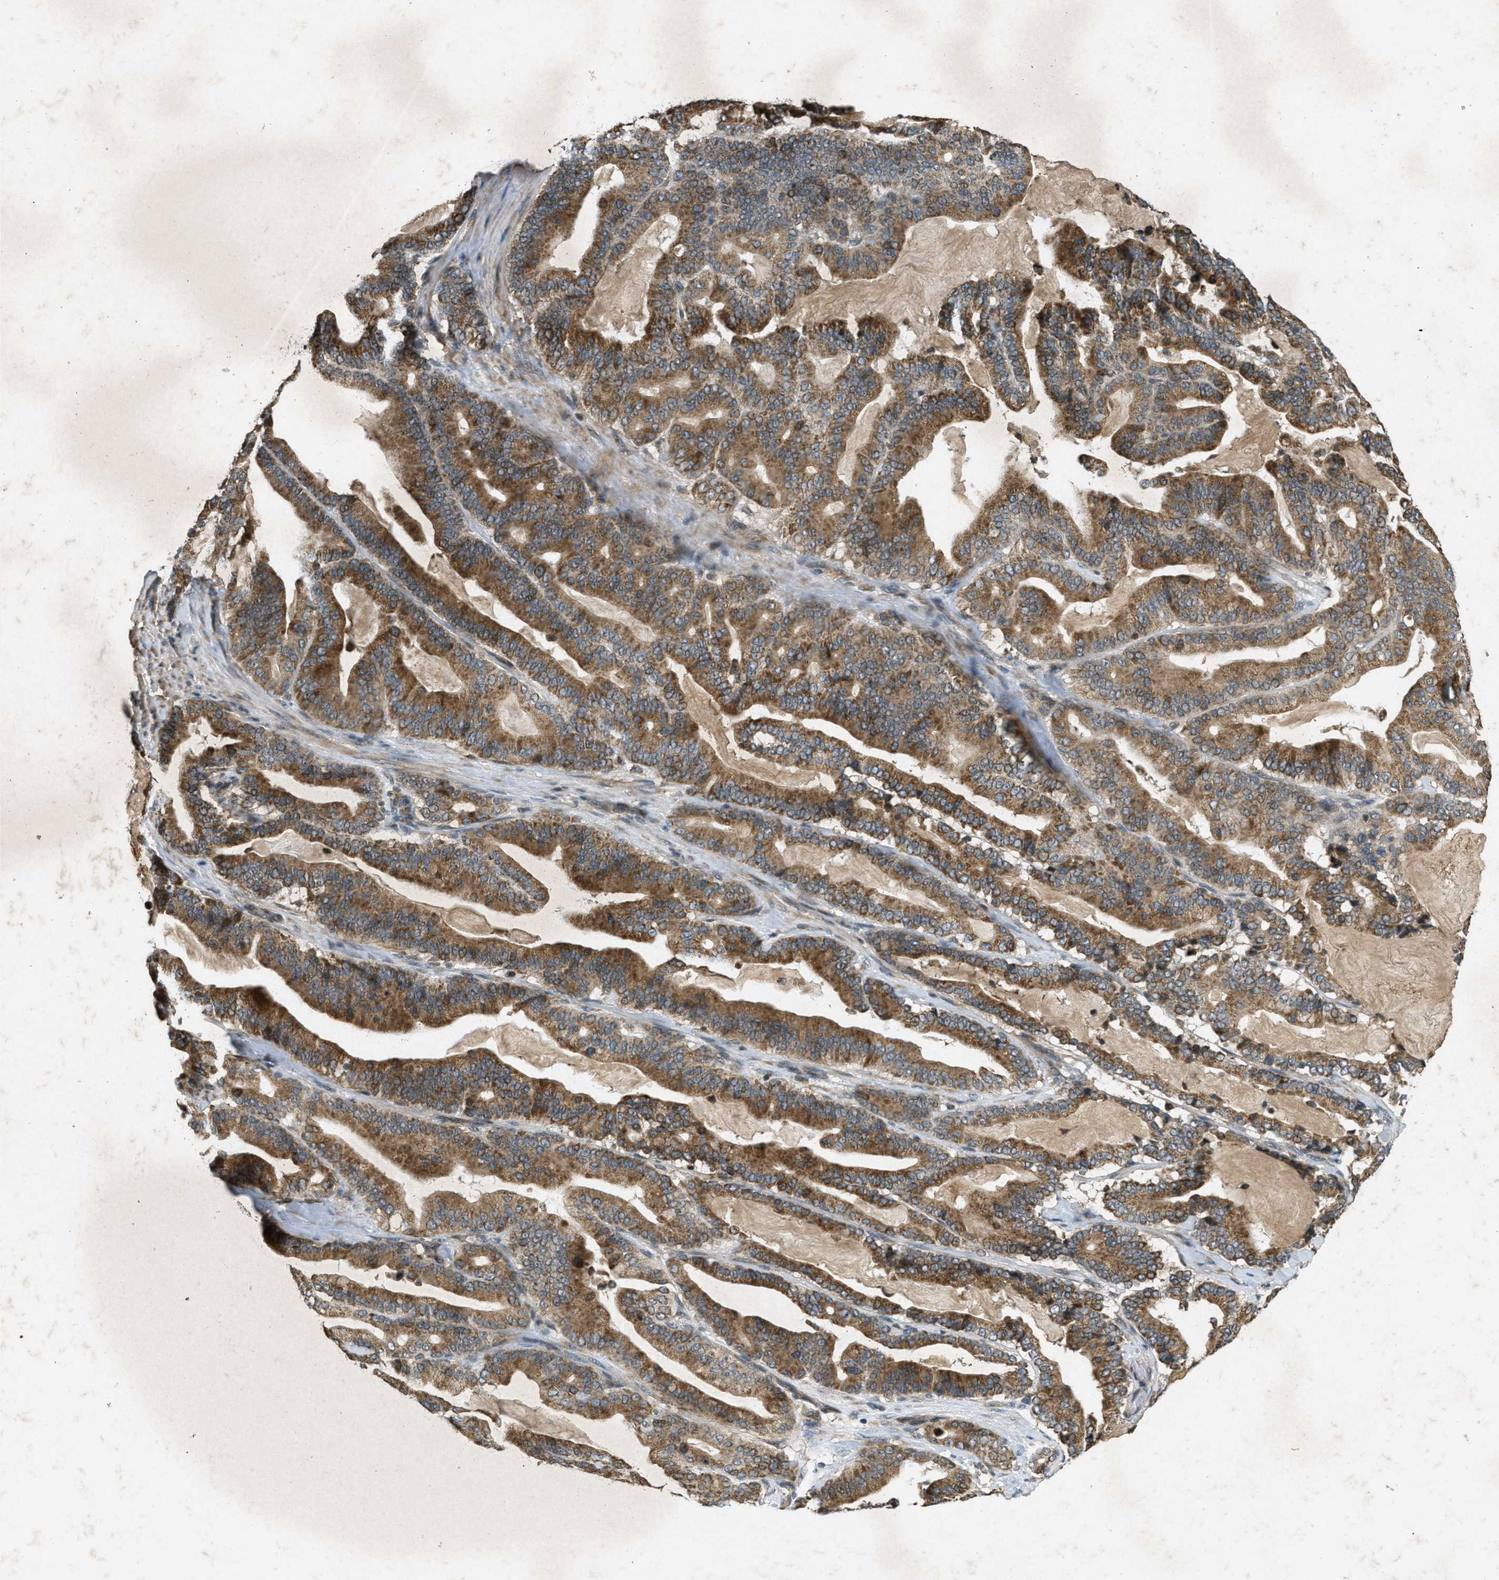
{"staining": {"intensity": "moderate", "quantity": ">75%", "location": "cytoplasmic/membranous"}, "tissue": "pancreatic cancer", "cell_type": "Tumor cells", "image_type": "cancer", "snomed": [{"axis": "morphology", "description": "Adenocarcinoma, NOS"}, {"axis": "topography", "description": "Pancreas"}], "caption": "Adenocarcinoma (pancreatic) was stained to show a protein in brown. There is medium levels of moderate cytoplasmic/membranous positivity in about >75% of tumor cells.", "gene": "PPP1R15A", "patient": {"sex": "male", "age": 63}}